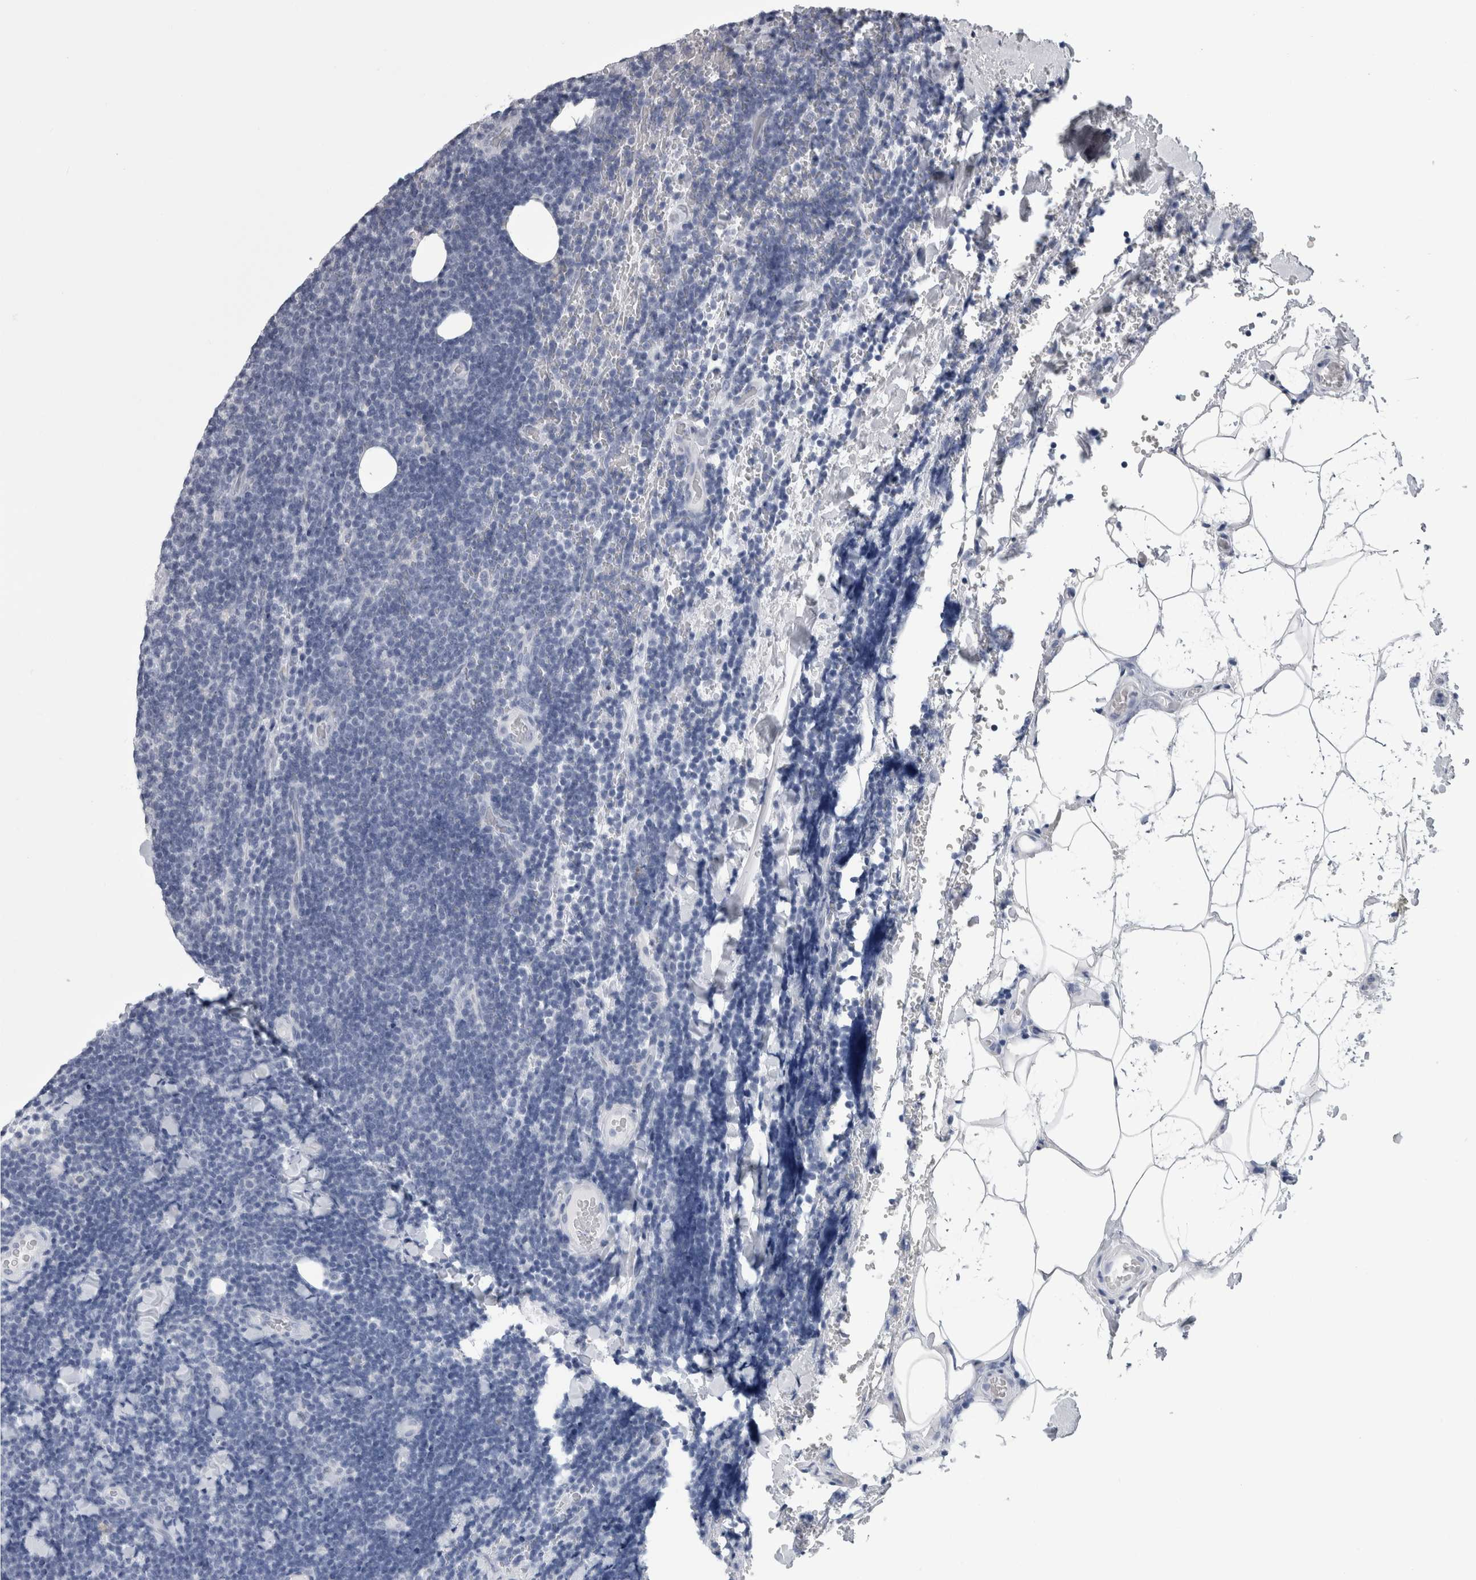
{"staining": {"intensity": "negative", "quantity": "none", "location": "none"}, "tissue": "lymphoma", "cell_type": "Tumor cells", "image_type": "cancer", "snomed": [{"axis": "morphology", "description": "Malignant lymphoma, non-Hodgkin's type, Low grade"}, {"axis": "topography", "description": "Lymph node"}], "caption": "This is a histopathology image of immunohistochemistry staining of lymphoma, which shows no staining in tumor cells.", "gene": "AFMID", "patient": {"sex": "male", "age": 66}}